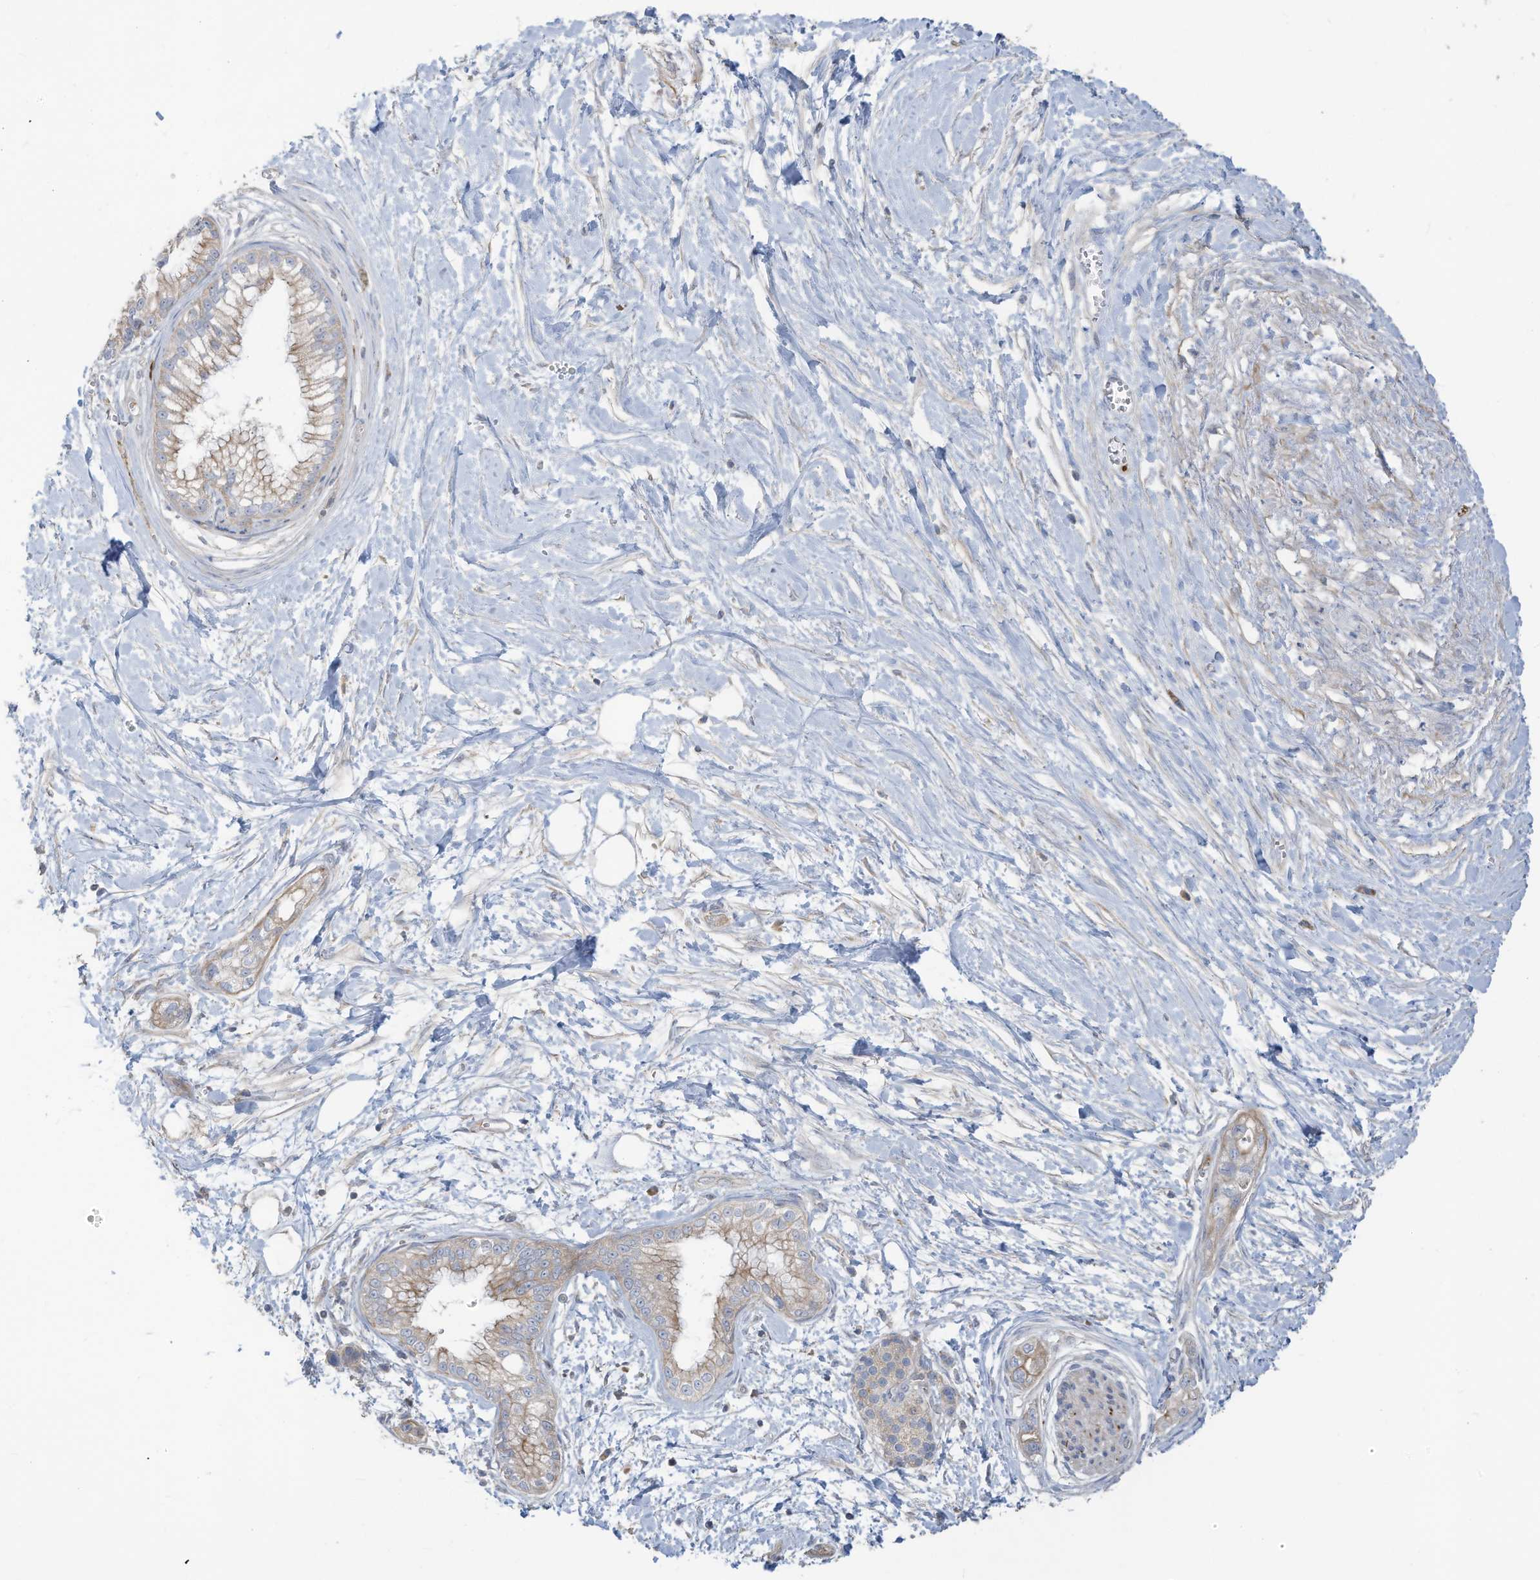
{"staining": {"intensity": "weak", "quantity": "25%-75%", "location": "cytoplasmic/membranous"}, "tissue": "pancreatic cancer", "cell_type": "Tumor cells", "image_type": "cancer", "snomed": [{"axis": "morphology", "description": "Adenocarcinoma, NOS"}, {"axis": "topography", "description": "Pancreas"}], "caption": "This image demonstrates pancreatic cancer (adenocarcinoma) stained with IHC to label a protein in brown. The cytoplasmic/membranous of tumor cells show weak positivity for the protein. Nuclei are counter-stained blue.", "gene": "GTPBP2", "patient": {"sex": "male", "age": 68}}